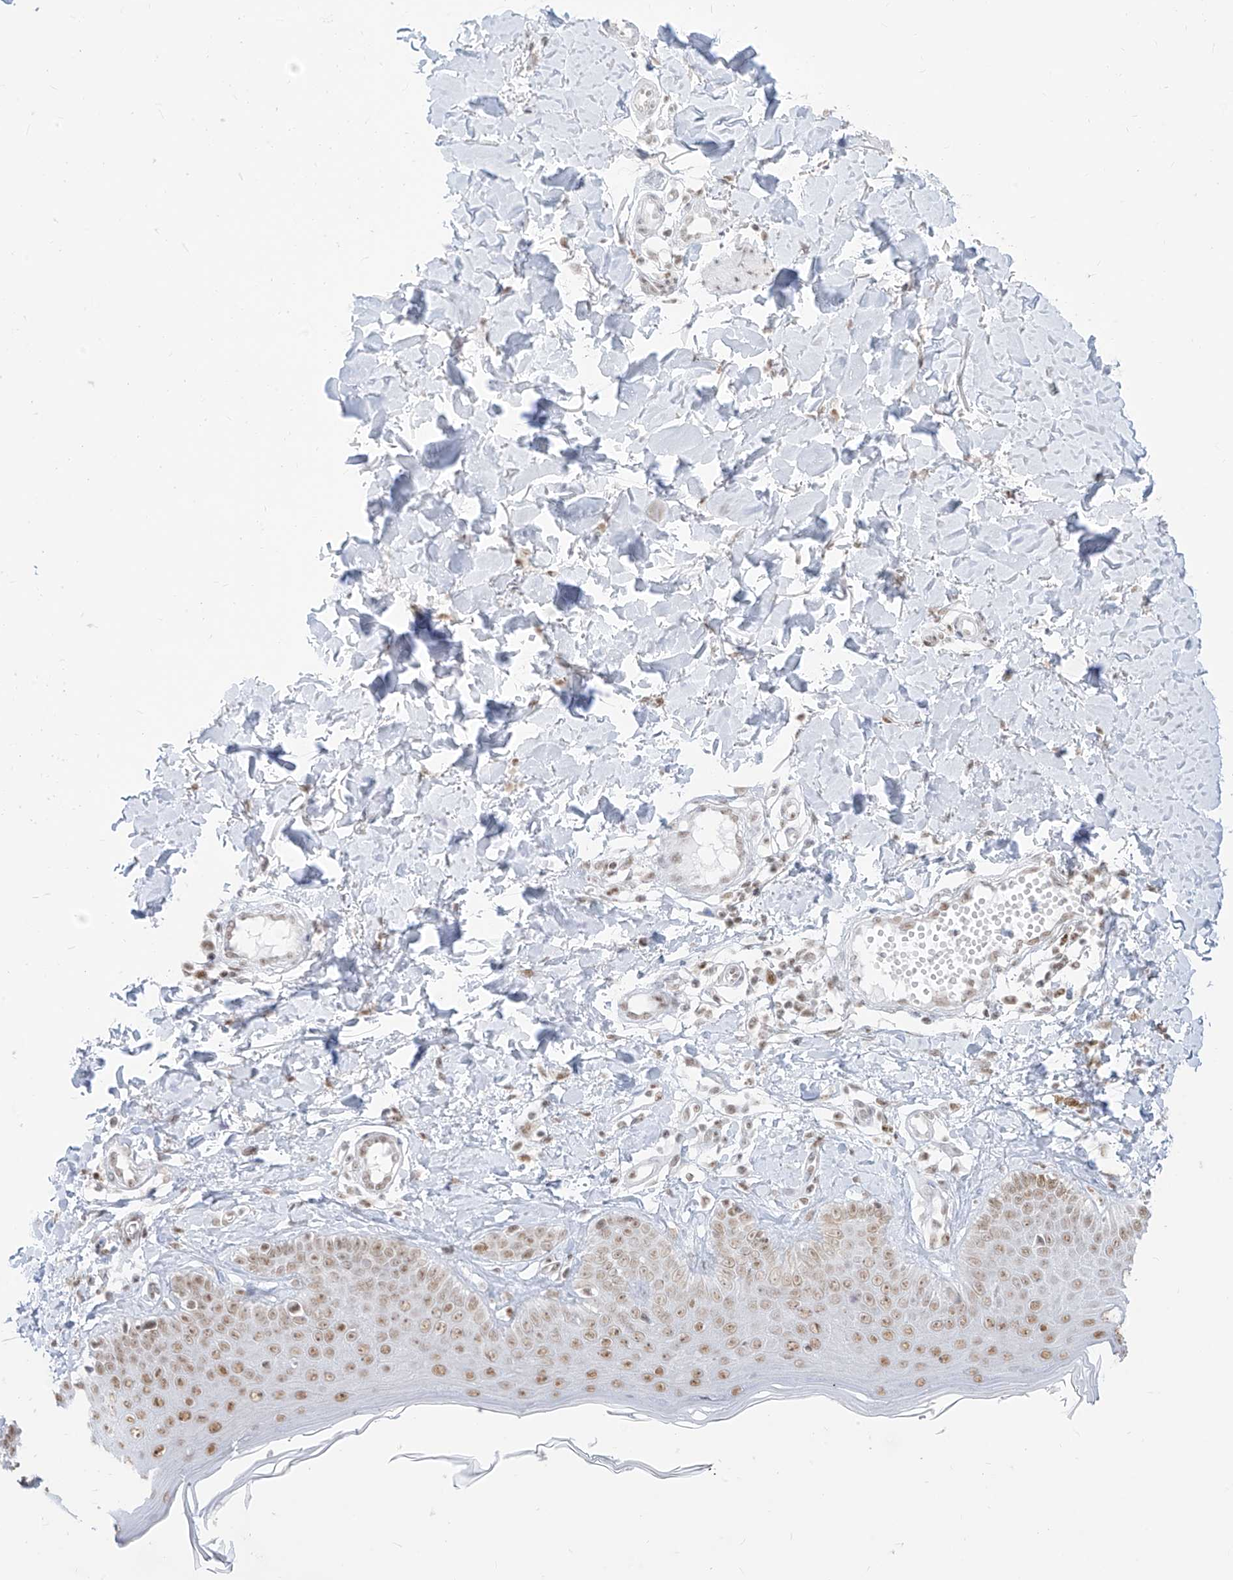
{"staining": {"intensity": "weak", "quantity": ">75%", "location": "nuclear"}, "tissue": "skin", "cell_type": "Fibroblasts", "image_type": "normal", "snomed": [{"axis": "morphology", "description": "Normal tissue, NOS"}, {"axis": "topography", "description": "Skin"}], "caption": "Weak nuclear protein staining is present in about >75% of fibroblasts in skin.", "gene": "SUPT5H", "patient": {"sex": "male", "age": 52}}